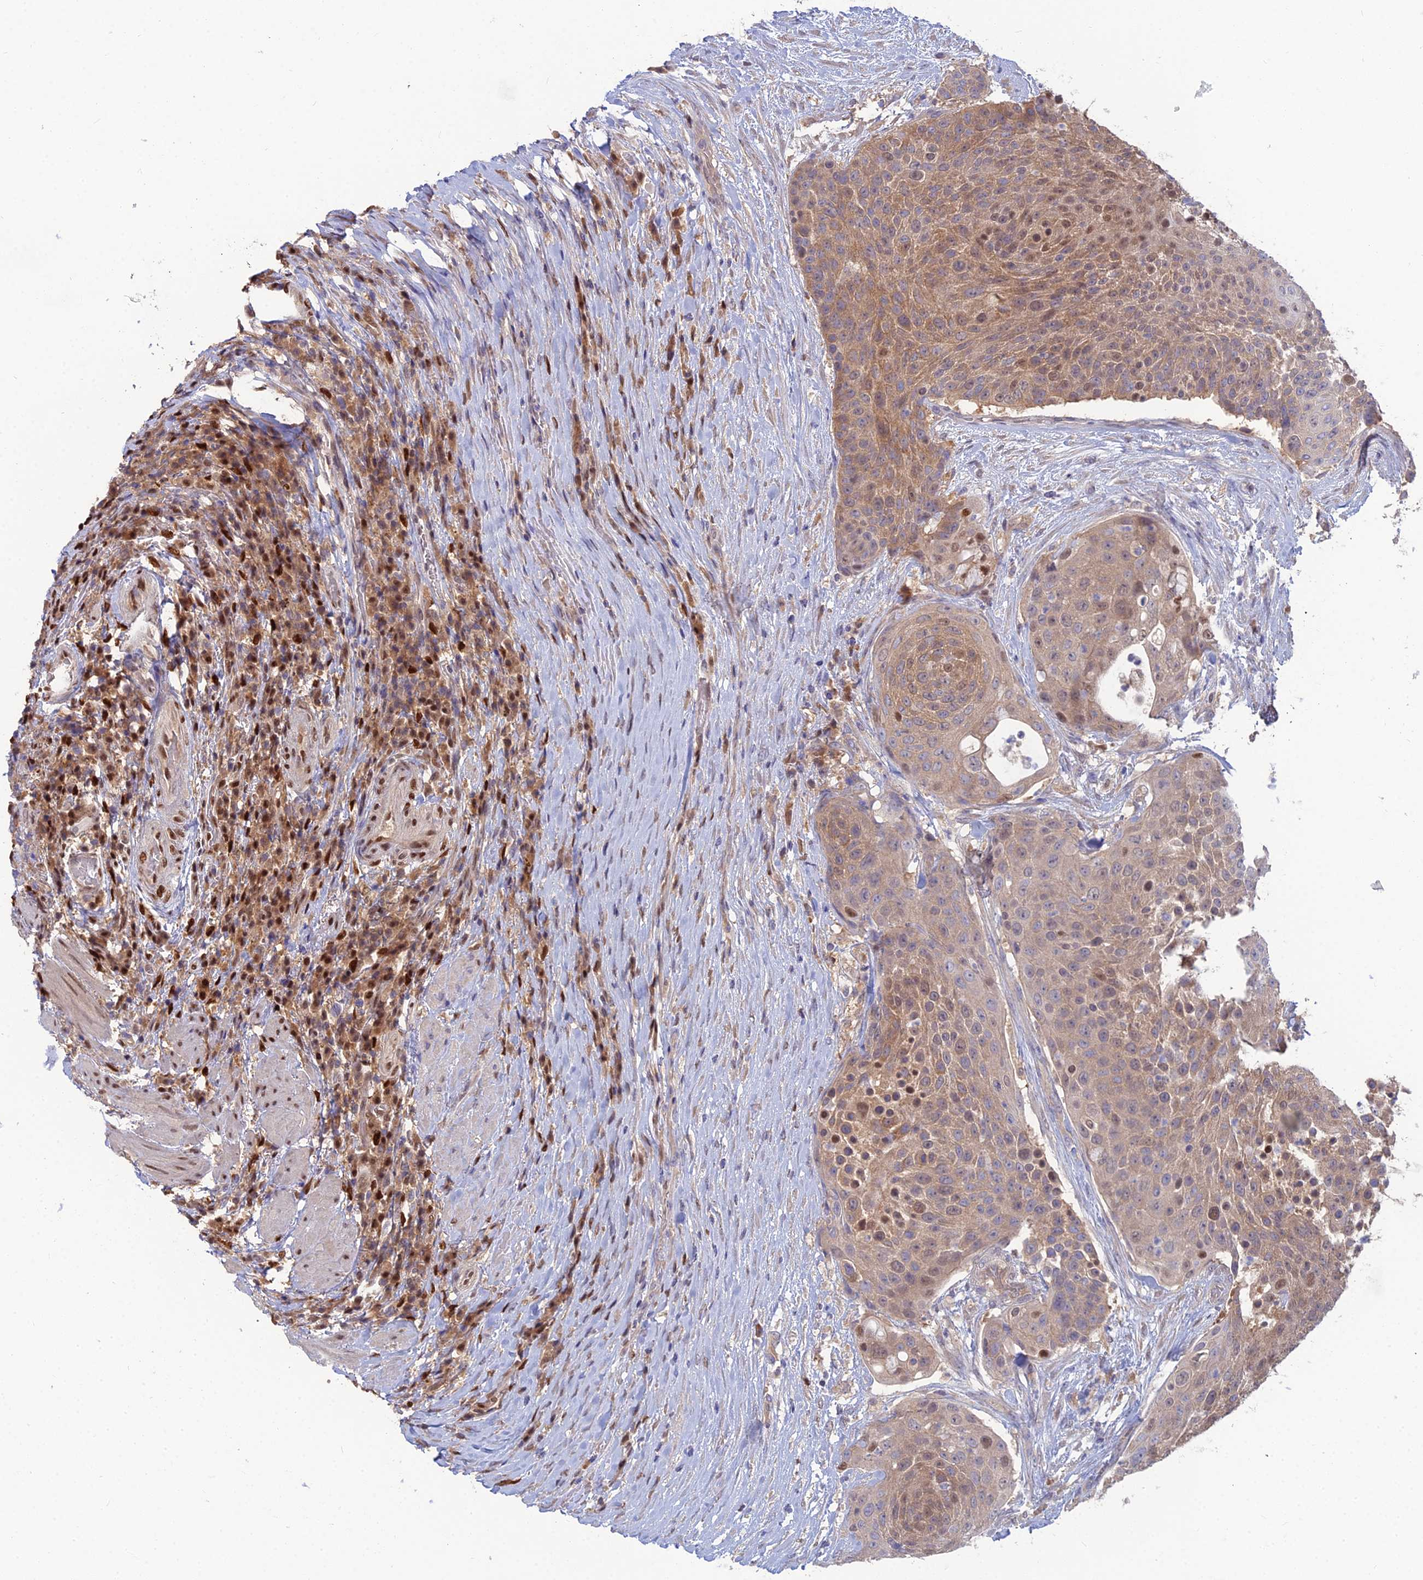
{"staining": {"intensity": "moderate", "quantity": ">75%", "location": "cytoplasmic/membranous"}, "tissue": "urothelial cancer", "cell_type": "Tumor cells", "image_type": "cancer", "snomed": [{"axis": "morphology", "description": "Urothelial carcinoma, High grade"}, {"axis": "topography", "description": "Urinary bladder"}], "caption": "Moderate cytoplasmic/membranous staining is appreciated in approximately >75% of tumor cells in urothelial cancer.", "gene": "DNPEP", "patient": {"sex": "female", "age": 63}}